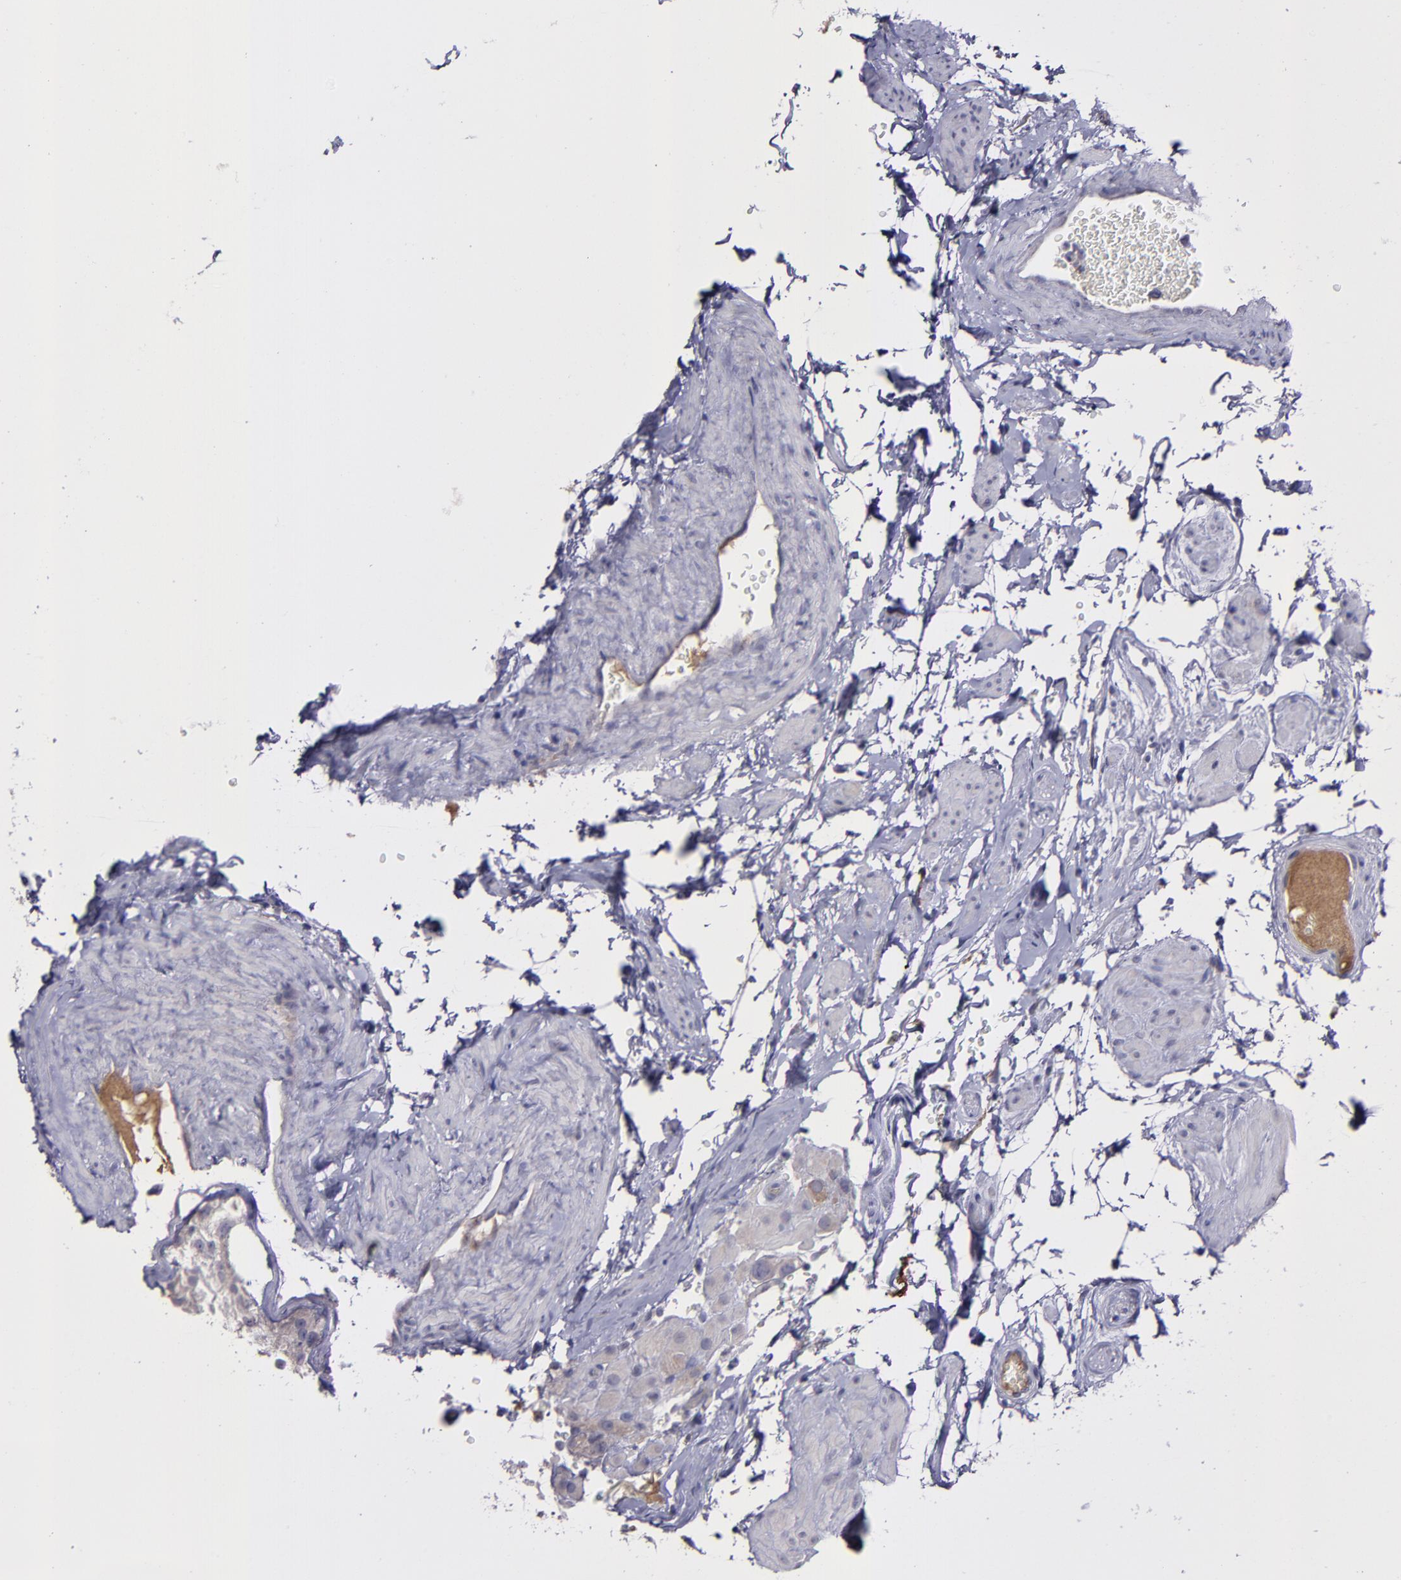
{"staining": {"intensity": "moderate", "quantity": "25%-75%", "location": "cytoplasmic/membranous"}, "tissue": "epididymis", "cell_type": "Glandular cells", "image_type": "normal", "snomed": [{"axis": "morphology", "description": "Normal tissue, NOS"}, {"axis": "topography", "description": "Testis"}, {"axis": "topography", "description": "Epididymis"}], "caption": "A medium amount of moderate cytoplasmic/membranous expression is present in approximately 25%-75% of glandular cells in unremarkable epididymis.", "gene": "MASP1", "patient": {"sex": "male", "age": 36}}